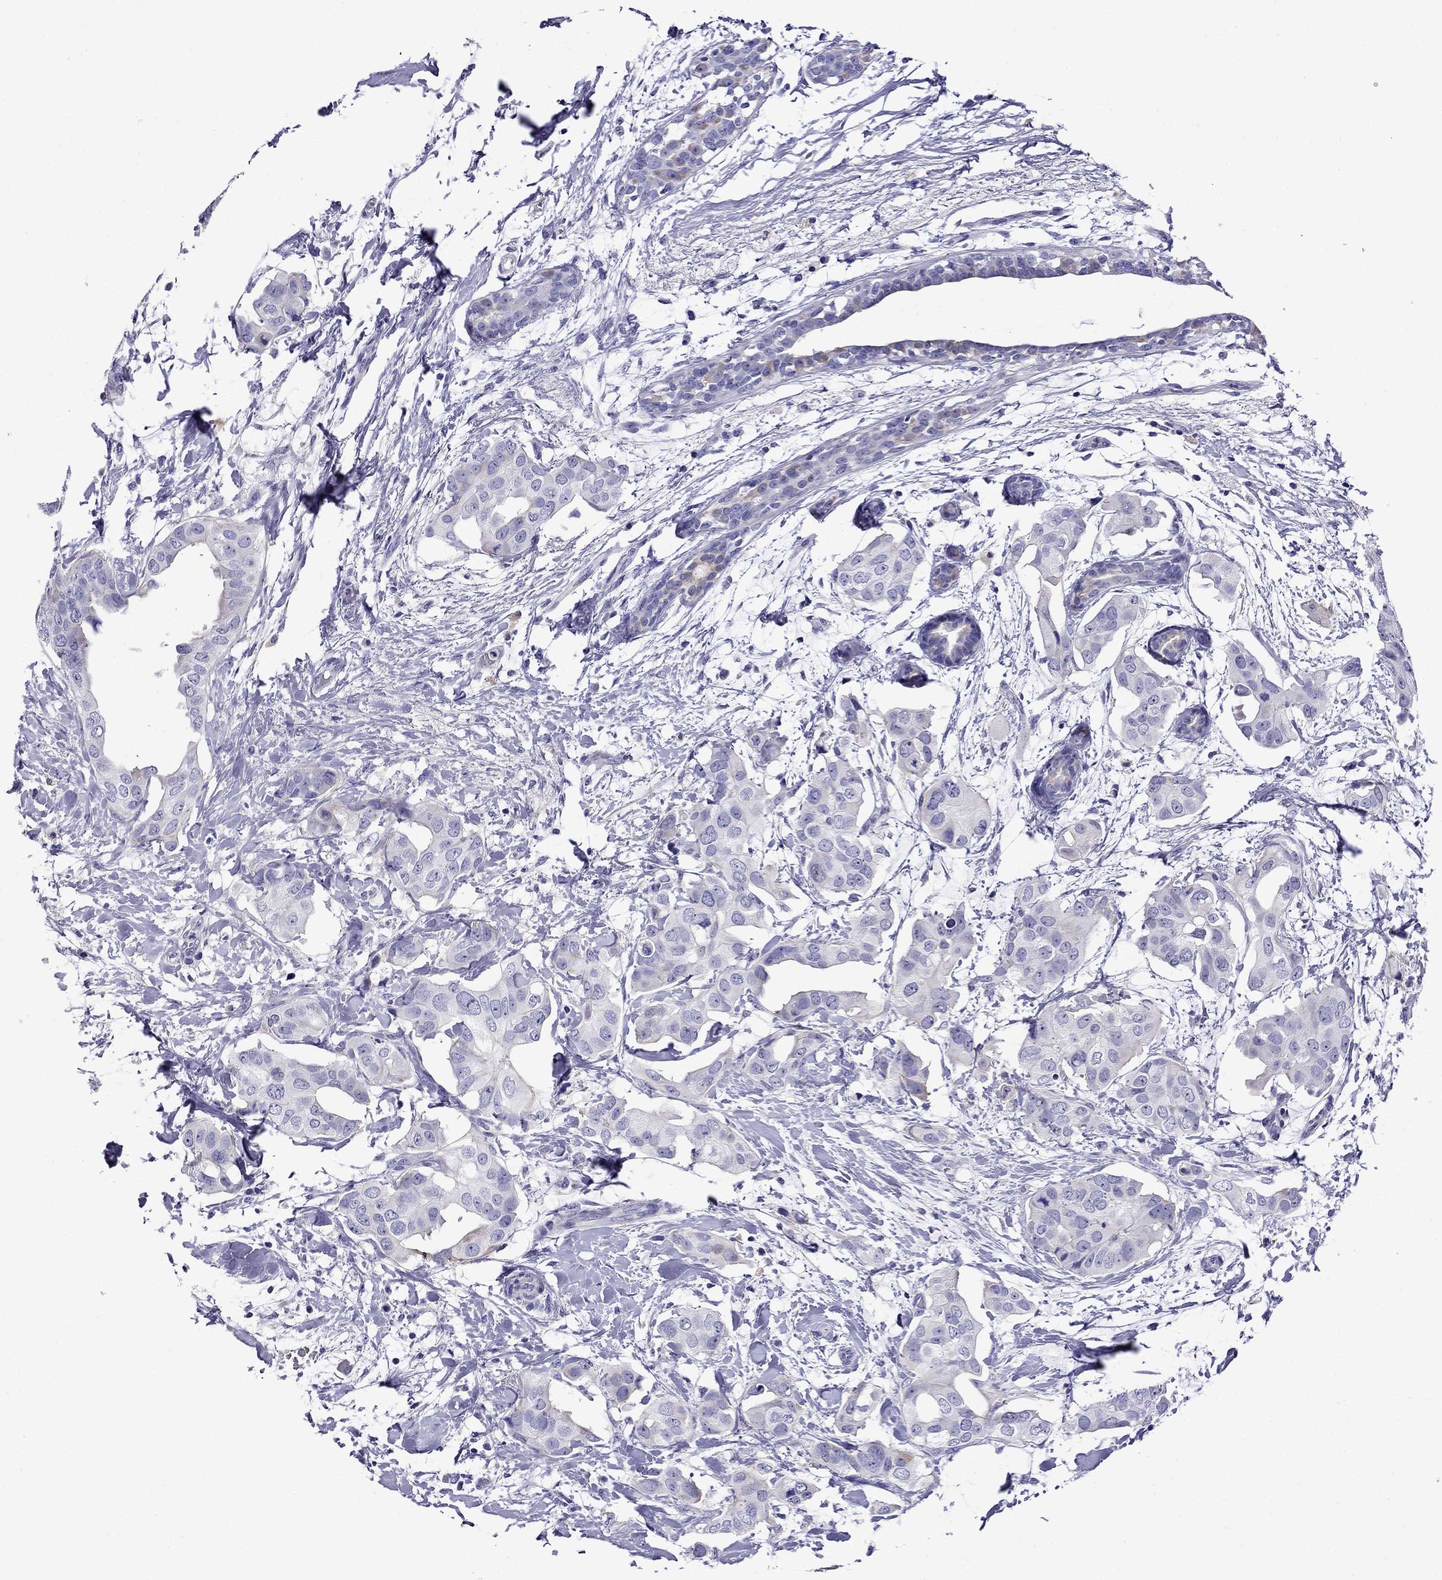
{"staining": {"intensity": "weak", "quantity": "<25%", "location": "cytoplasmic/membranous"}, "tissue": "breast cancer", "cell_type": "Tumor cells", "image_type": "cancer", "snomed": [{"axis": "morphology", "description": "Normal tissue, NOS"}, {"axis": "morphology", "description": "Duct carcinoma"}, {"axis": "topography", "description": "Breast"}], "caption": "DAB immunohistochemical staining of breast cancer displays no significant positivity in tumor cells.", "gene": "SCG2", "patient": {"sex": "female", "age": 40}}